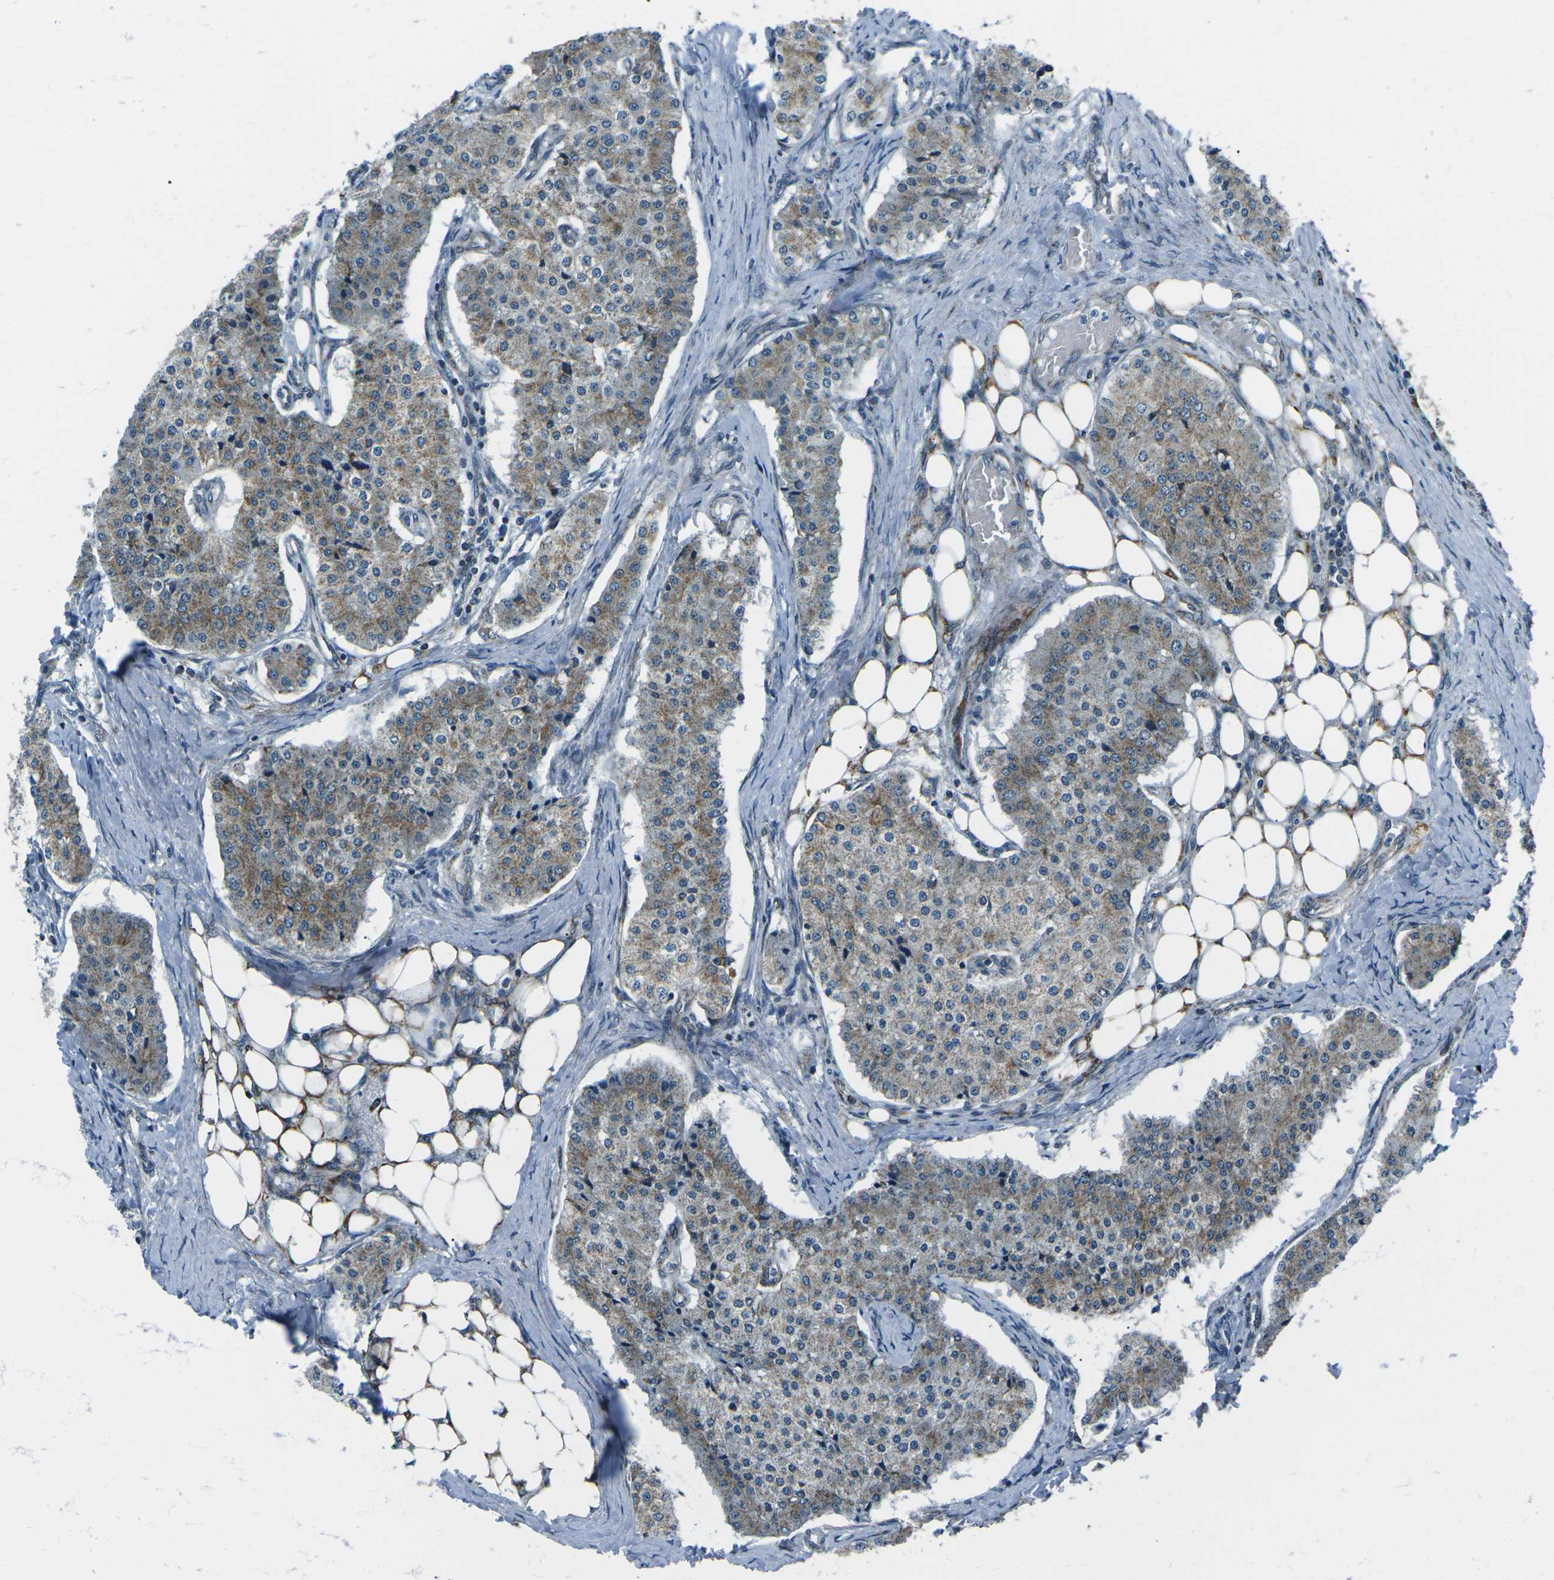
{"staining": {"intensity": "moderate", "quantity": ">75%", "location": "cytoplasmic/membranous"}, "tissue": "carcinoid", "cell_type": "Tumor cells", "image_type": "cancer", "snomed": [{"axis": "morphology", "description": "Carcinoid, malignant, NOS"}, {"axis": "topography", "description": "Colon"}], "caption": "High-power microscopy captured an IHC histopathology image of carcinoid, revealing moderate cytoplasmic/membranous expression in about >75% of tumor cells.", "gene": "RFESD", "patient": {"sex": "female", "age": 52}}